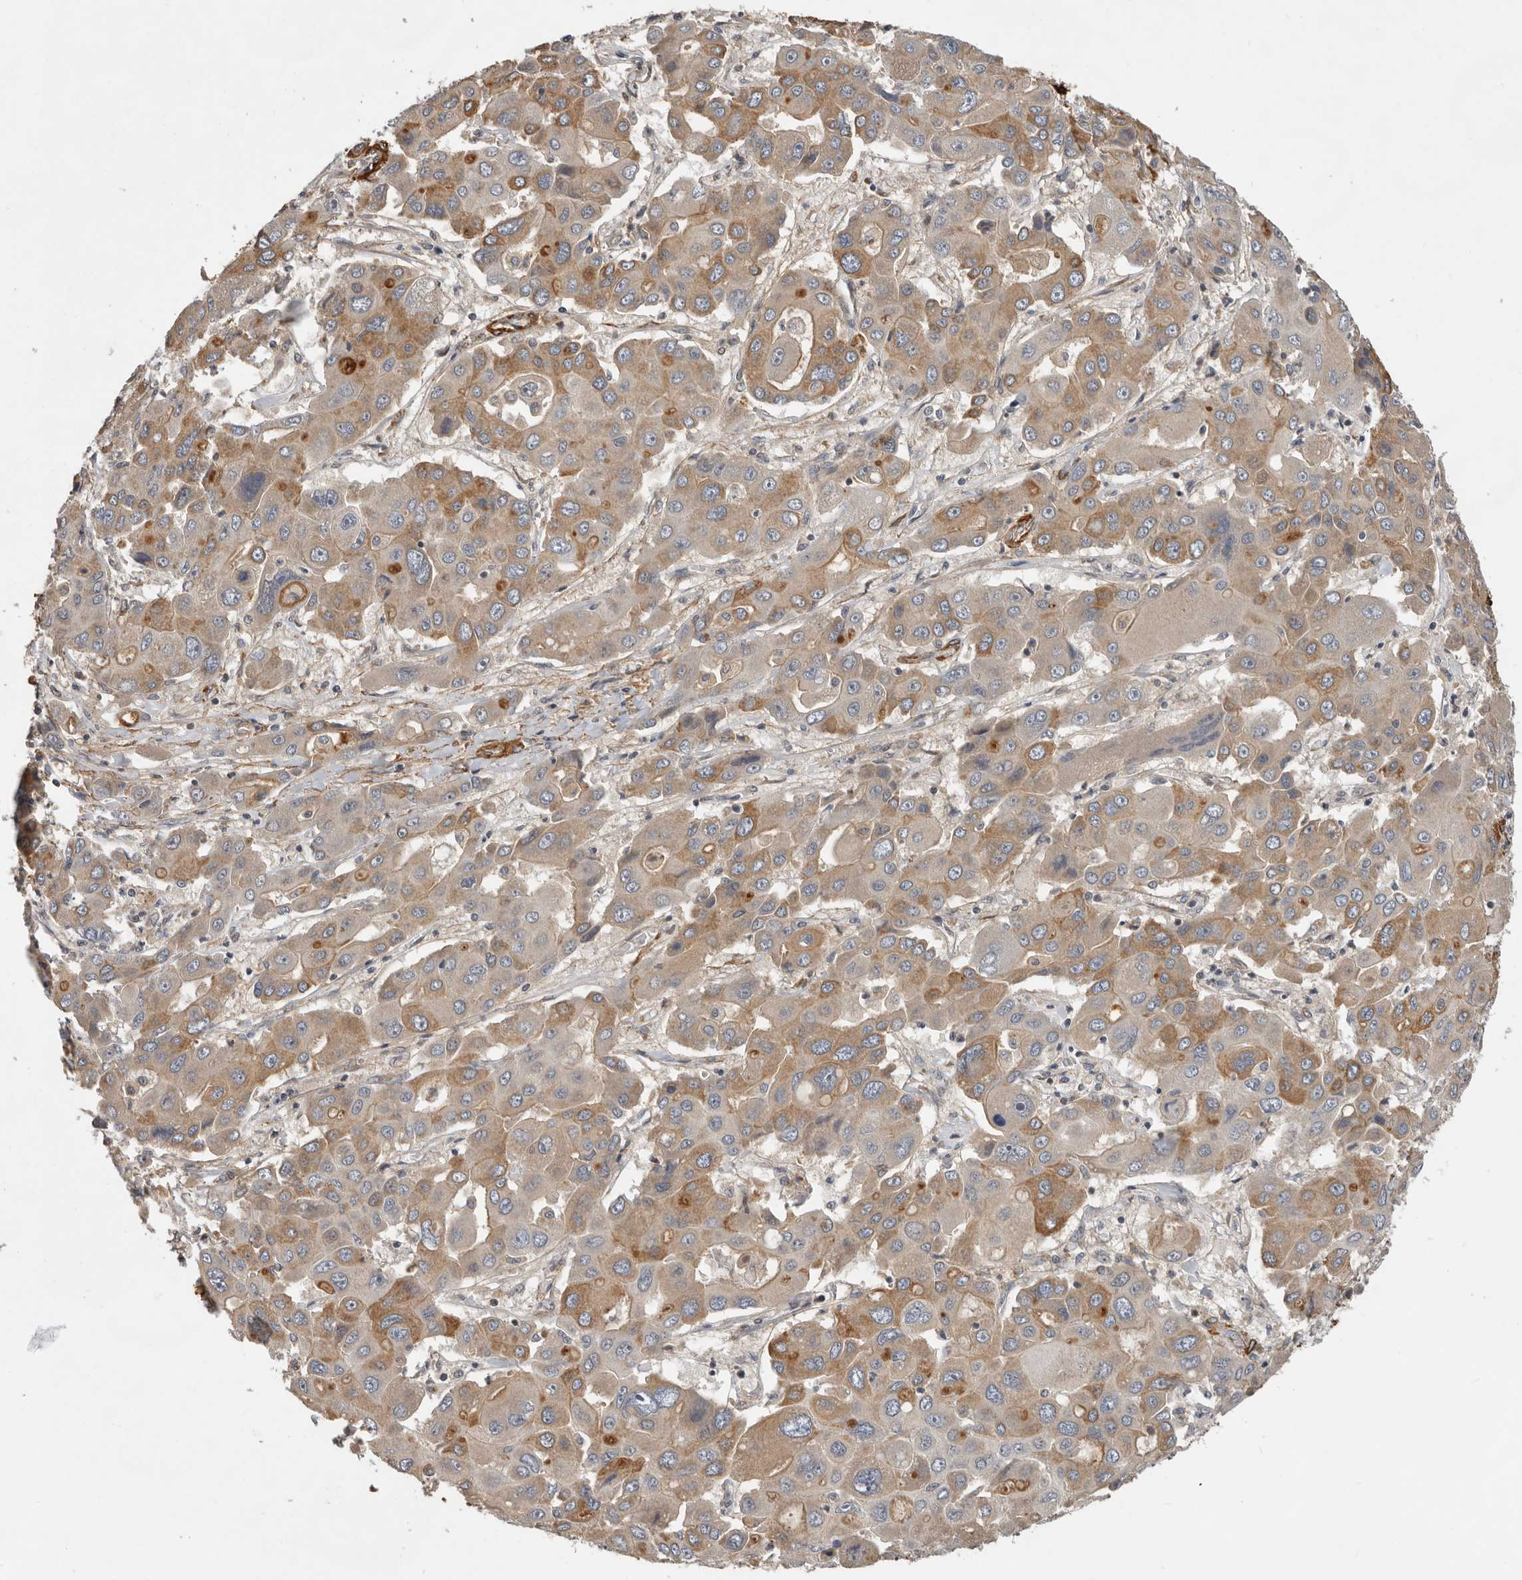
{"staining": {"intensity": "moderate", "quantity": "25%-75%", "location": "cytoplasmic/membranous"}, "tissue": "liver cancer", "cell_type": "Tumor cells", "image_type": "cancer", "snomed": [{"axis": "morphology", "description": "Cholangiocarcinoma"}, {"axis": "topography", "description": "Liver"}], "caption": "Protein expression analysis of human liver cancer (cholangiocarcinoma) reveals moderate cytoplasmic/membranous expression in about 25%-75% of tumor cells. (IHC, brightfield microscopy, high magnification).", "gene": "RNF157", "patient": {"sex": "male", "age": 67}}